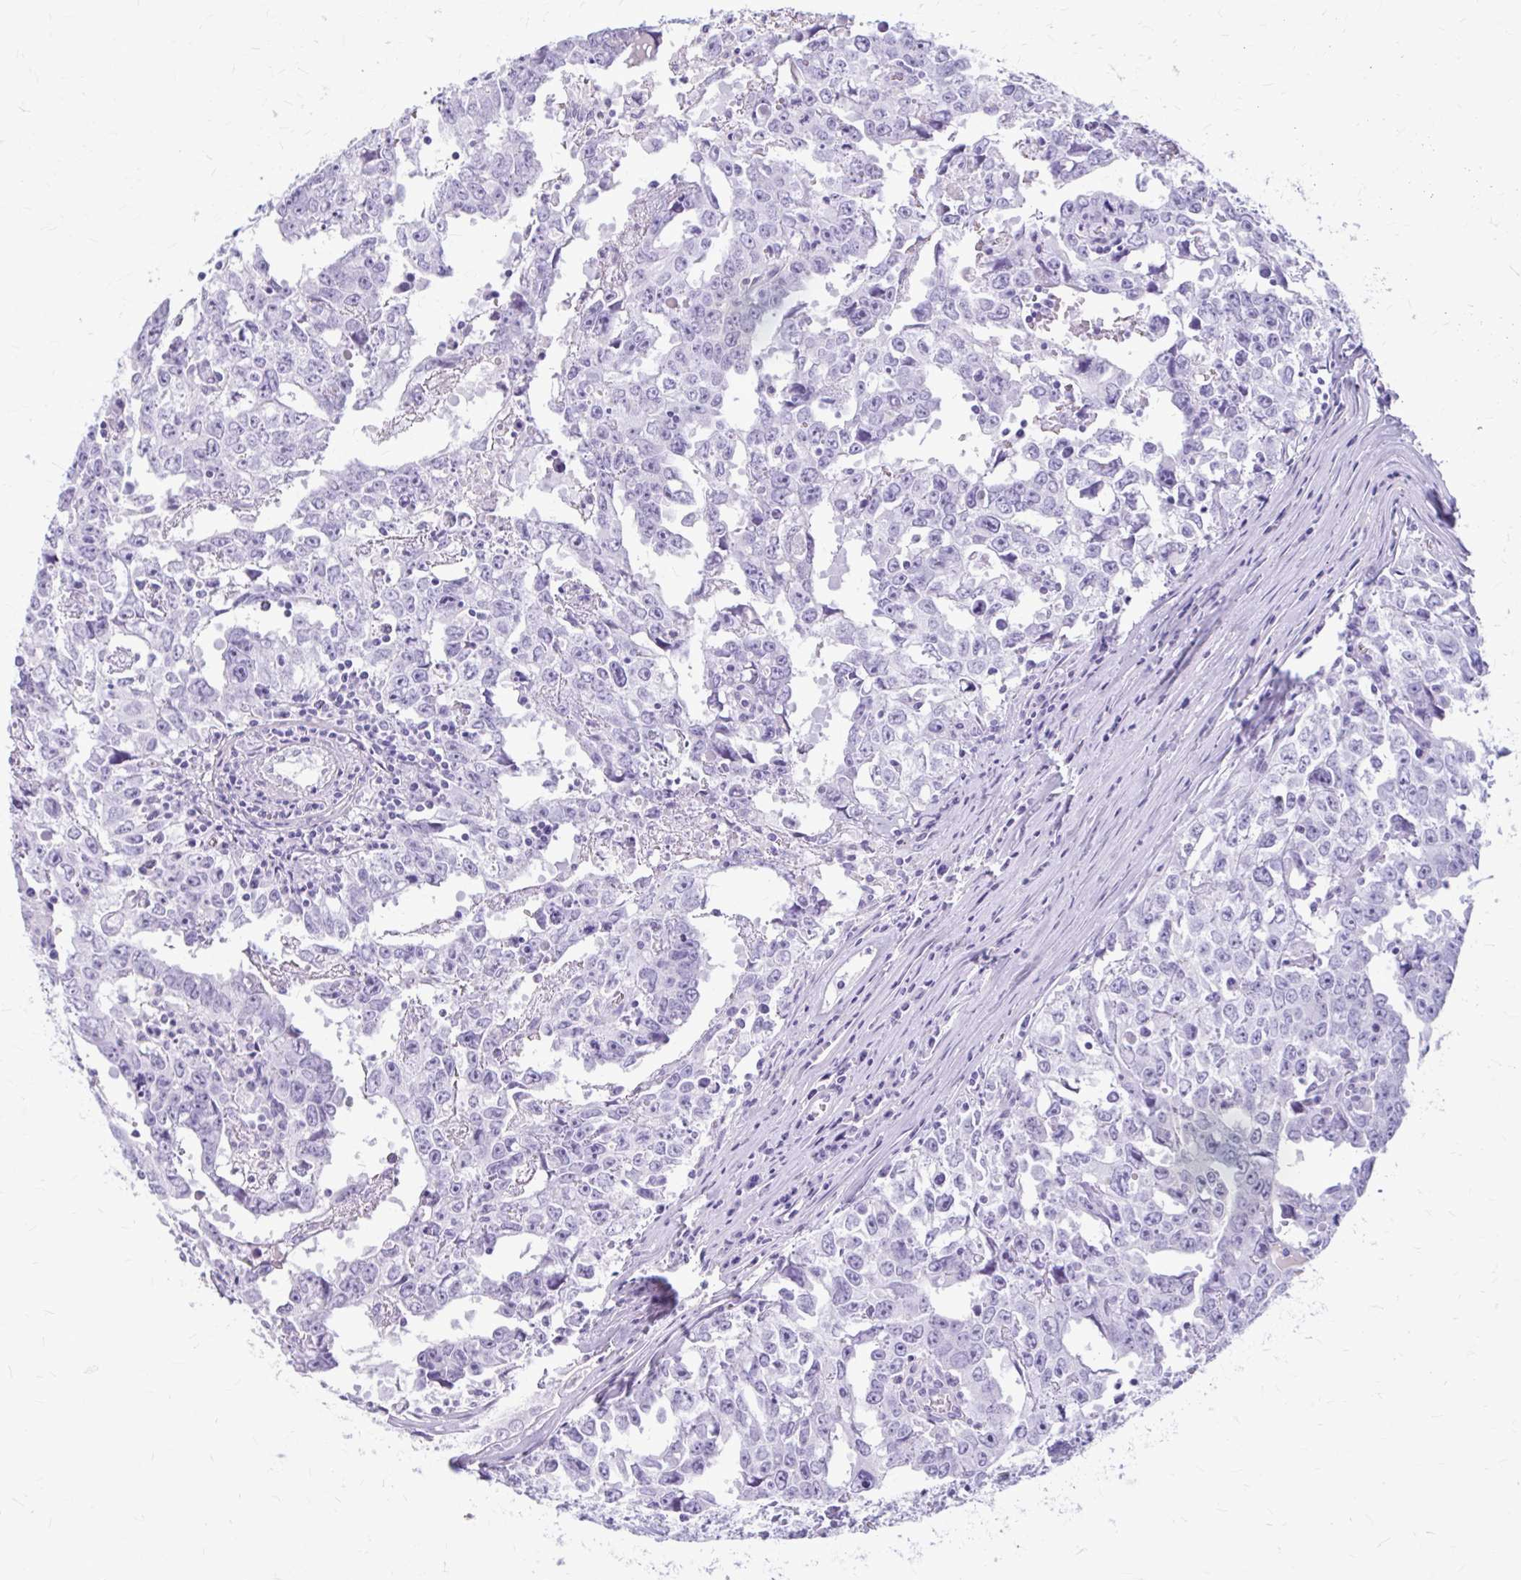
{"staining": {"intensity": "negative", "quantity": "none", "location": "none"}, "tissue": "testis cancer", "cell_type": "Tumor cells", "image_type": "cancer", "snomed": [{"axis": "morphology", "description": "Carcinoma, Embryonal, NOS"}, {"axis": "topography", "description": "Testis"}], "caption": "Immunohistochemical staining of human testis embryonal carcinoma demonstrates no significant positivity in tumor cells. (DAB immunohistochemistry, high magnification).", "gene": "KLHDC7A", "patient": {"sex": "male", "age": 22}}